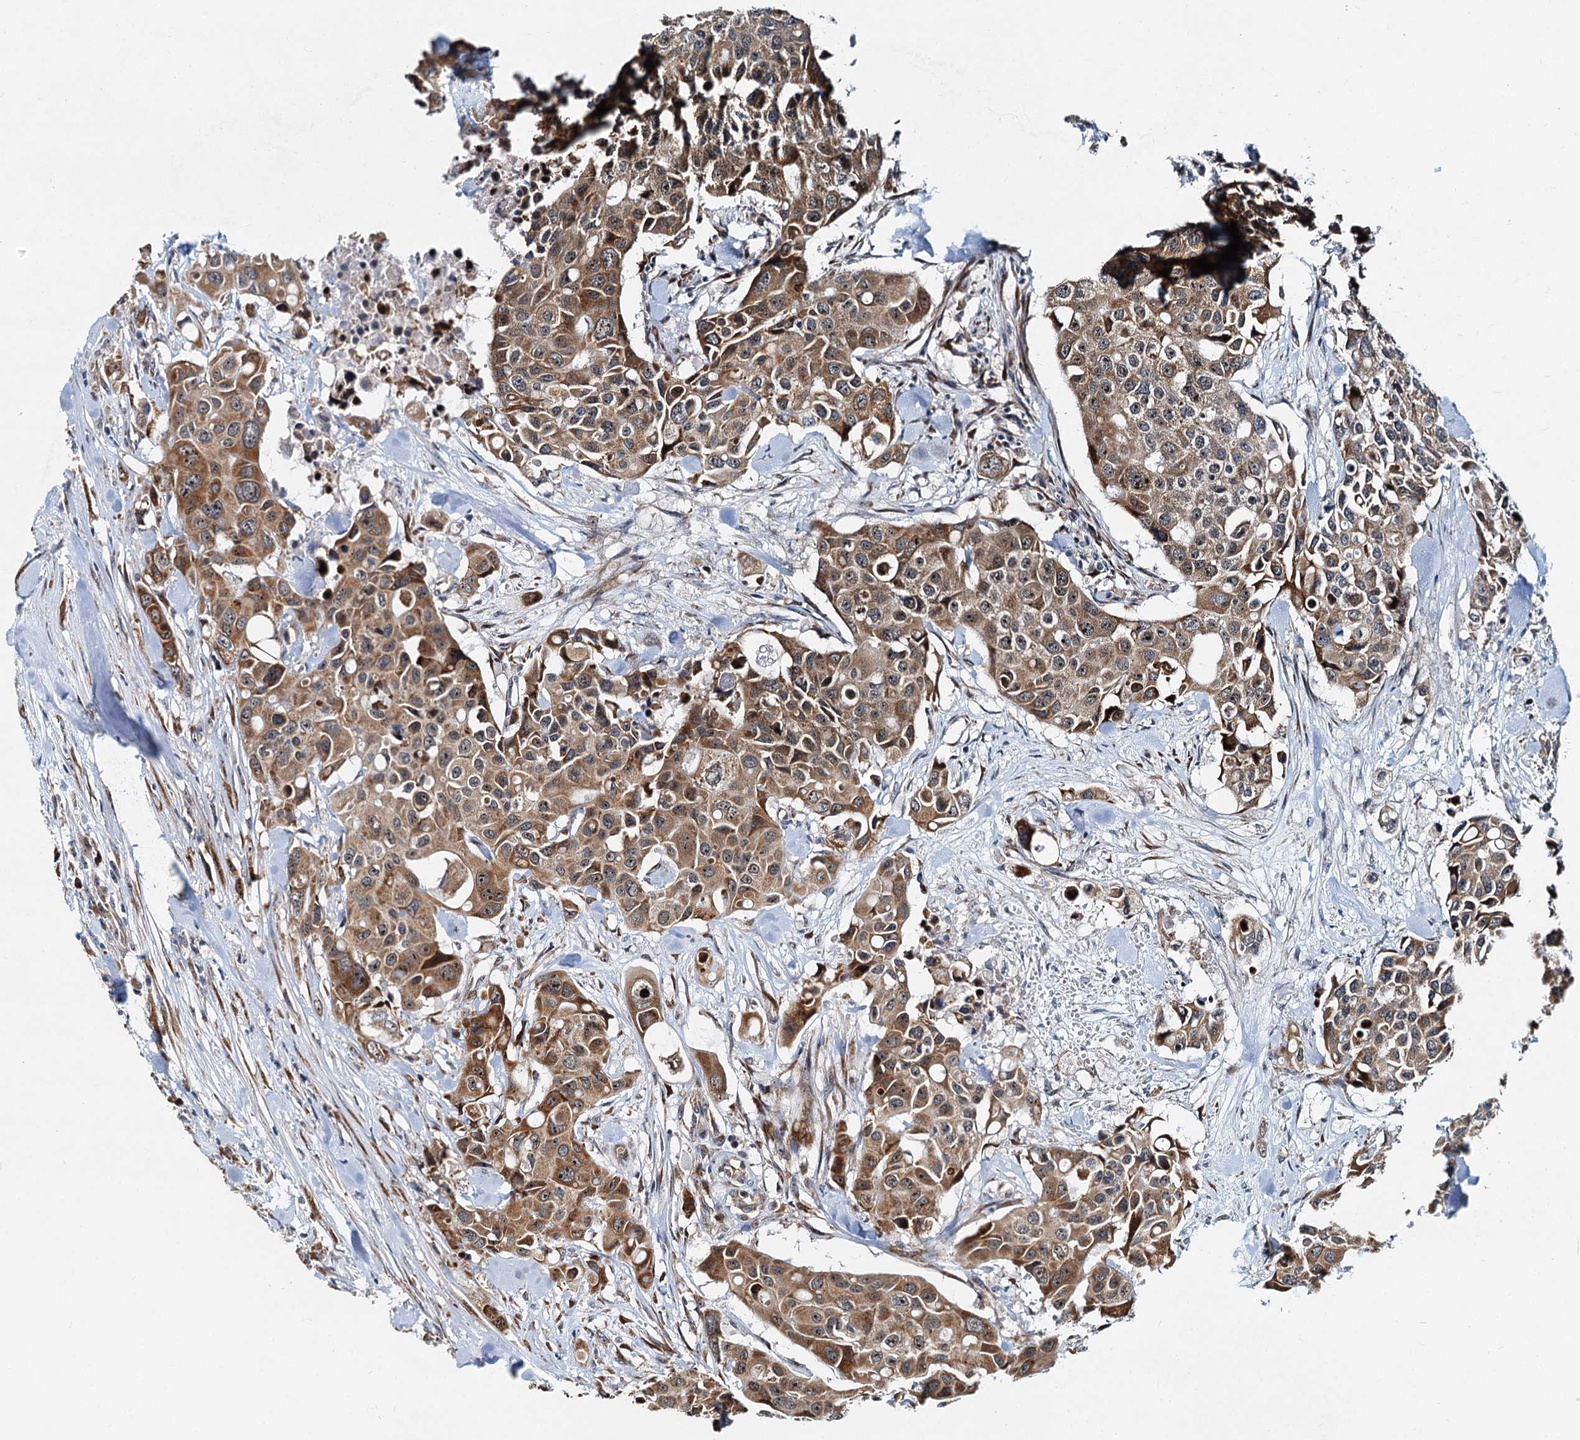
{"staining": {"intensity": "moderate", "quantity": ">75%", "location": "cytoplasmic/membranous"}, "tissue": "colorectal cancer", "cell_type": "Tumor cells", "image_type": "cancer", "snomed": [{"axis": "morphology", "description": "Adenocarcinoma, NOS"}, {"axis": "topography", "description": "Colon"}], "caption": "This is an image of immunohistochemistry (IHC) staining of colorectal cancer, which shows moderate expression in the cytoplasmic/membranous of tumor cells.", "gene": "DNAJC21", "patient": {"sex": "male", "age": 77}}